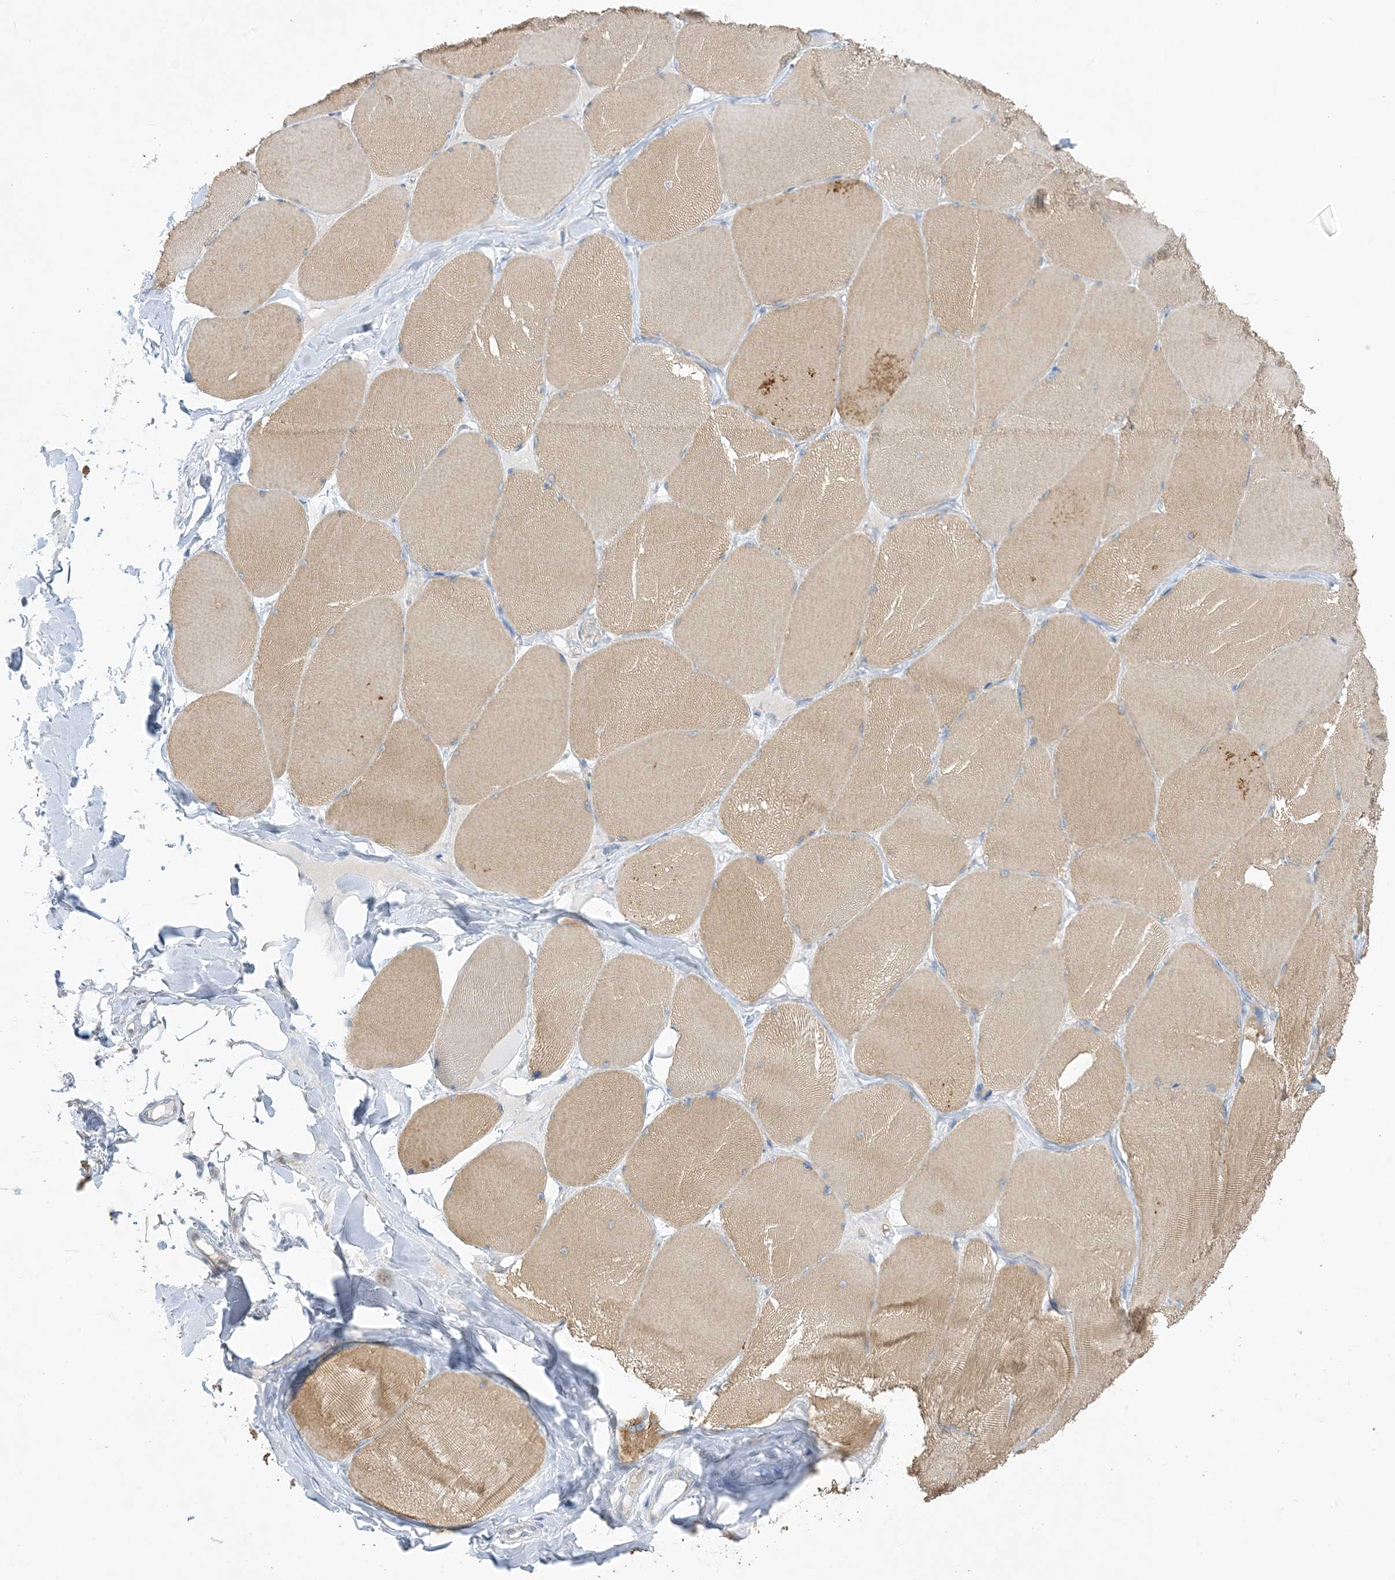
{"staining": {"intensity": "moderate", "quantity": ">75%", "location": "cytoplasmic/membranous"}, "tissue": "skeletal muscle", "cell_type": "Myocytes", "image_type": "normal", "snomed": [{"axis": "morphology", "description": "Normal tissue, NOS"}, {"axis": "topography", "description": "Skin"}, {"axis": "topography", "description": "Skeletal muscle"}], "caption": "Skeletal muscle stained with IHC demonstrates moderate cytoplasmic/membranous staining in approximately >75% of myocytes.", "gene": "XIRP2", "patient": {"sex": "male", "age": 83}}